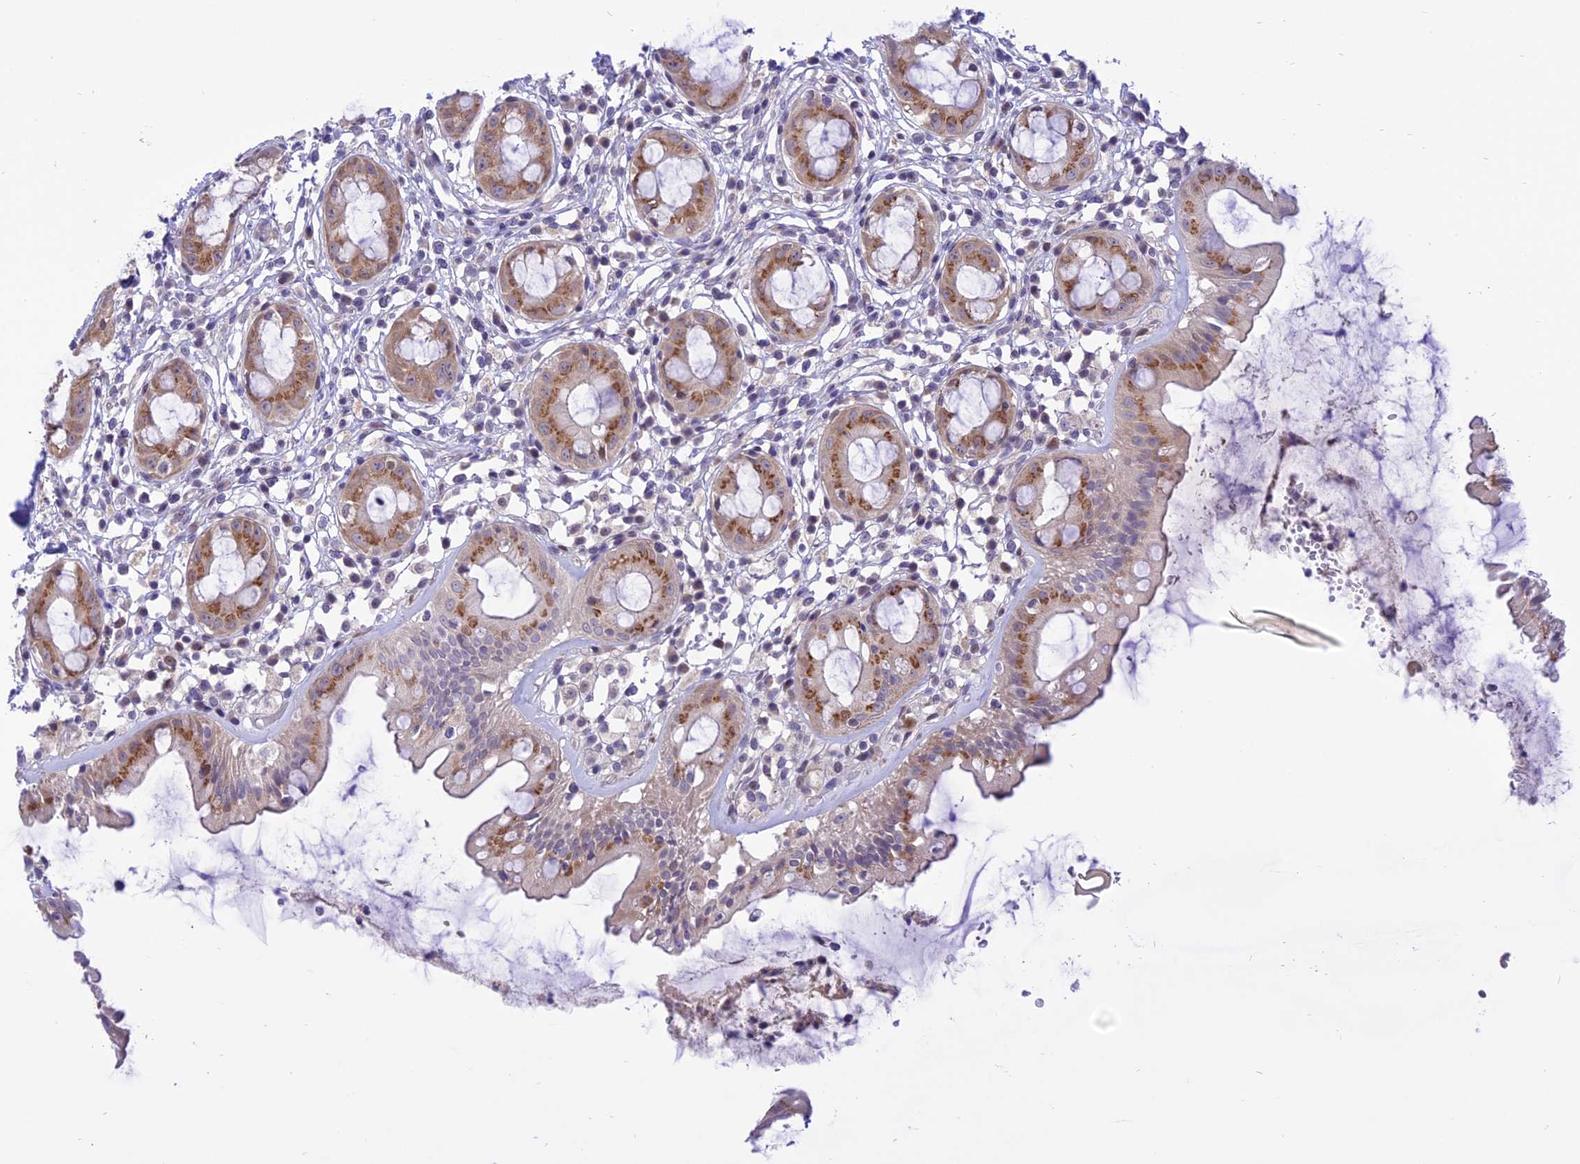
{"staining": {"intensity": "moderate", "quantity": ">75%", "location": "cytoplasmic/membranous"}, "tissue": "rectum", "cell_type": "Glandular cells", "image_type": "normal", "snomed": [{"axis": "morphology", "description": "Normal tissue, NOS"}, {"axis": "topography", "description": "Rectum"}], "caption": "Immunohistochemical staining of normal rectum reveals medium levels of moderate cytoplasmic/membranous positivity in approximately >75% of glandular cells.", "gene": "ZNF837", "patient": {"sex": "female", "age": 57}}